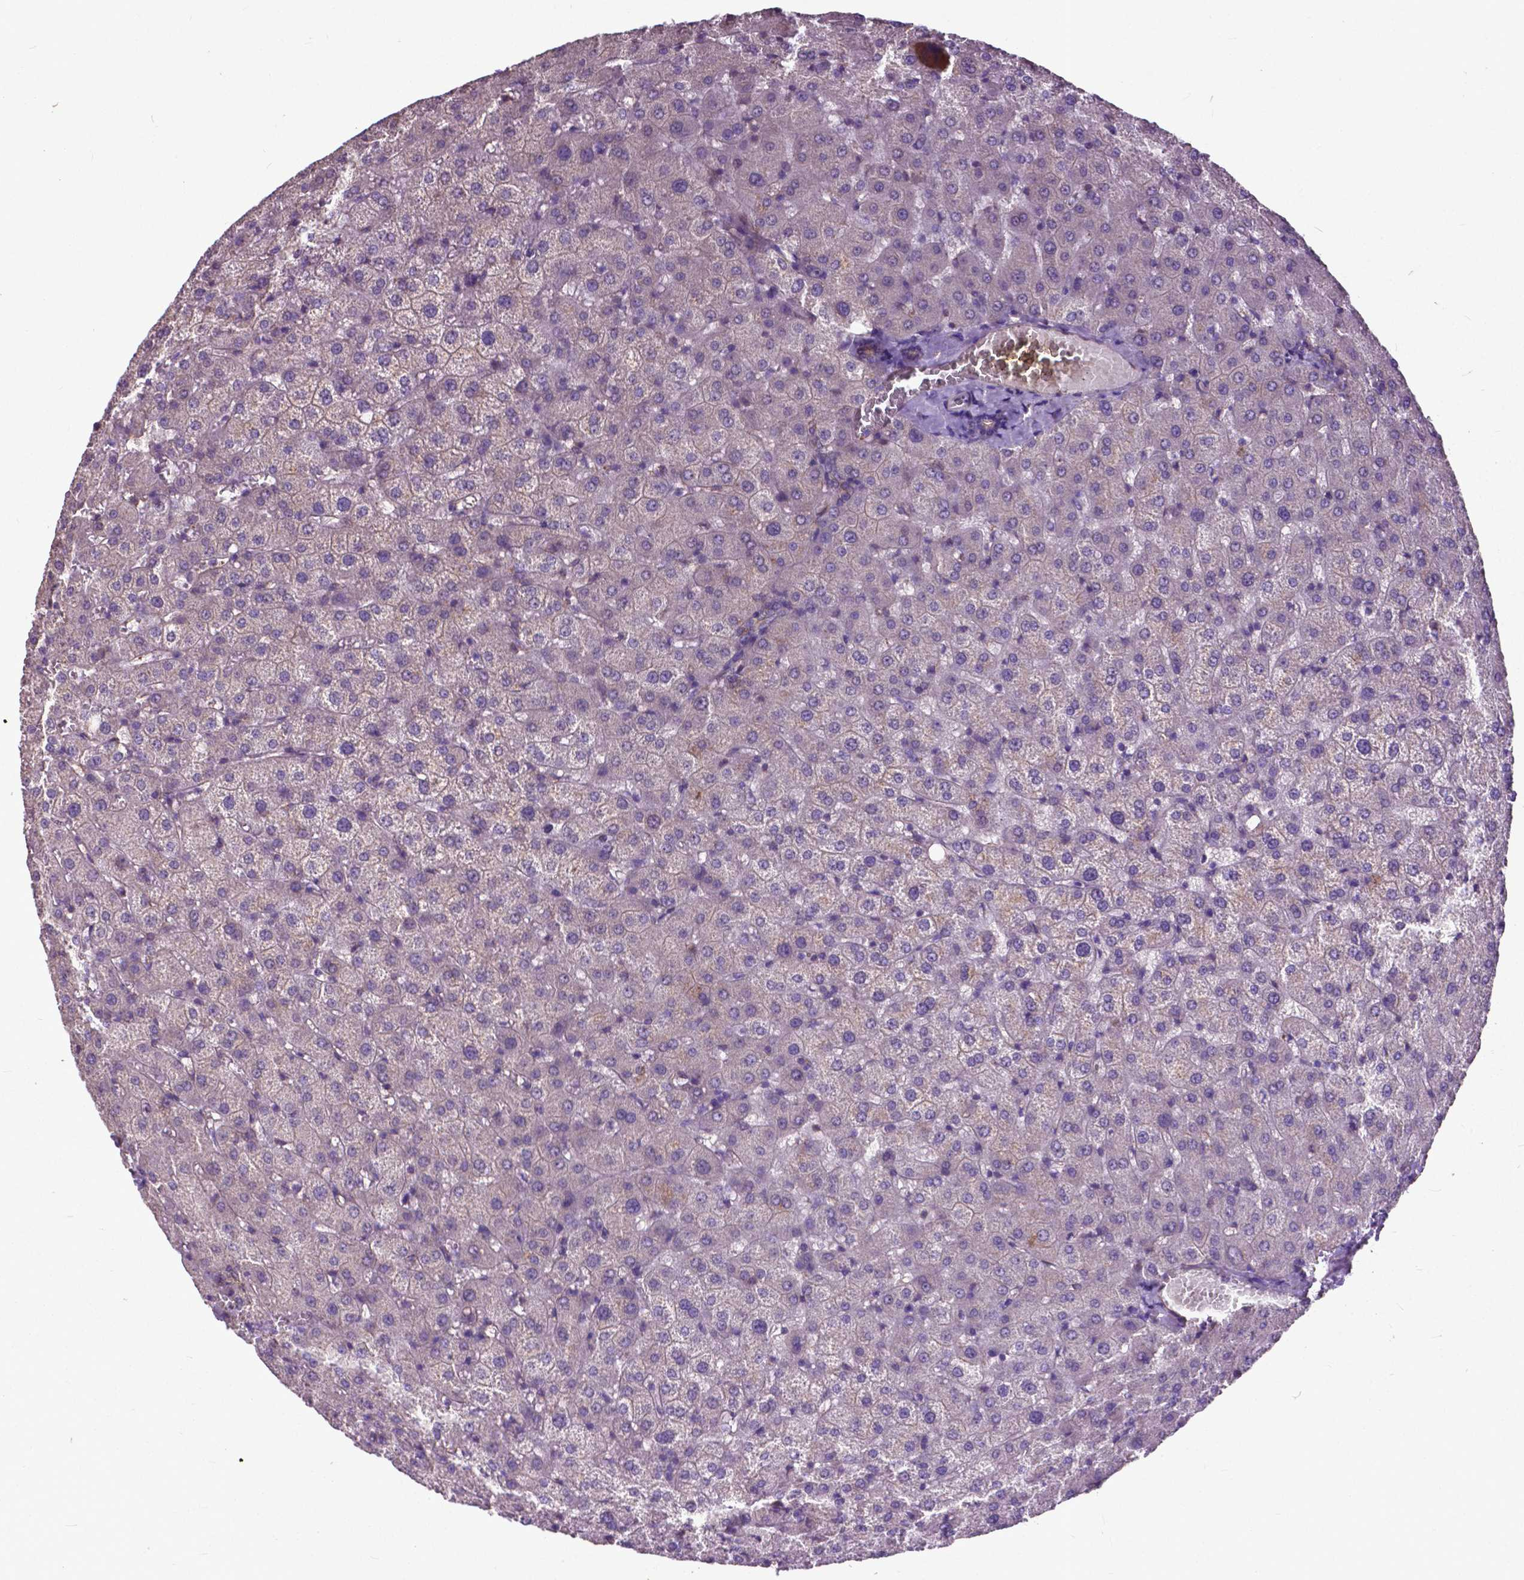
{"staining": {"intensity": "weak", "quantity": "25%-75%", "location": "cytoplasmic/membranous"}, "tissue": "liver", "cell_type": "Cholangiocytes", "image_type": "normal", "snomed": [{"axis": "morphology", "description": "Normal tissue, NOS"}, {"axis": "topography", "description": "Liver"}], "caption": "Protein staining reveals weak cytoplasmic/membranous staining in about 25%-75% of cholangiocytes in benign liver.", "gene": "PDLIM1", "patient": {"sex": "female", "age": 50}}